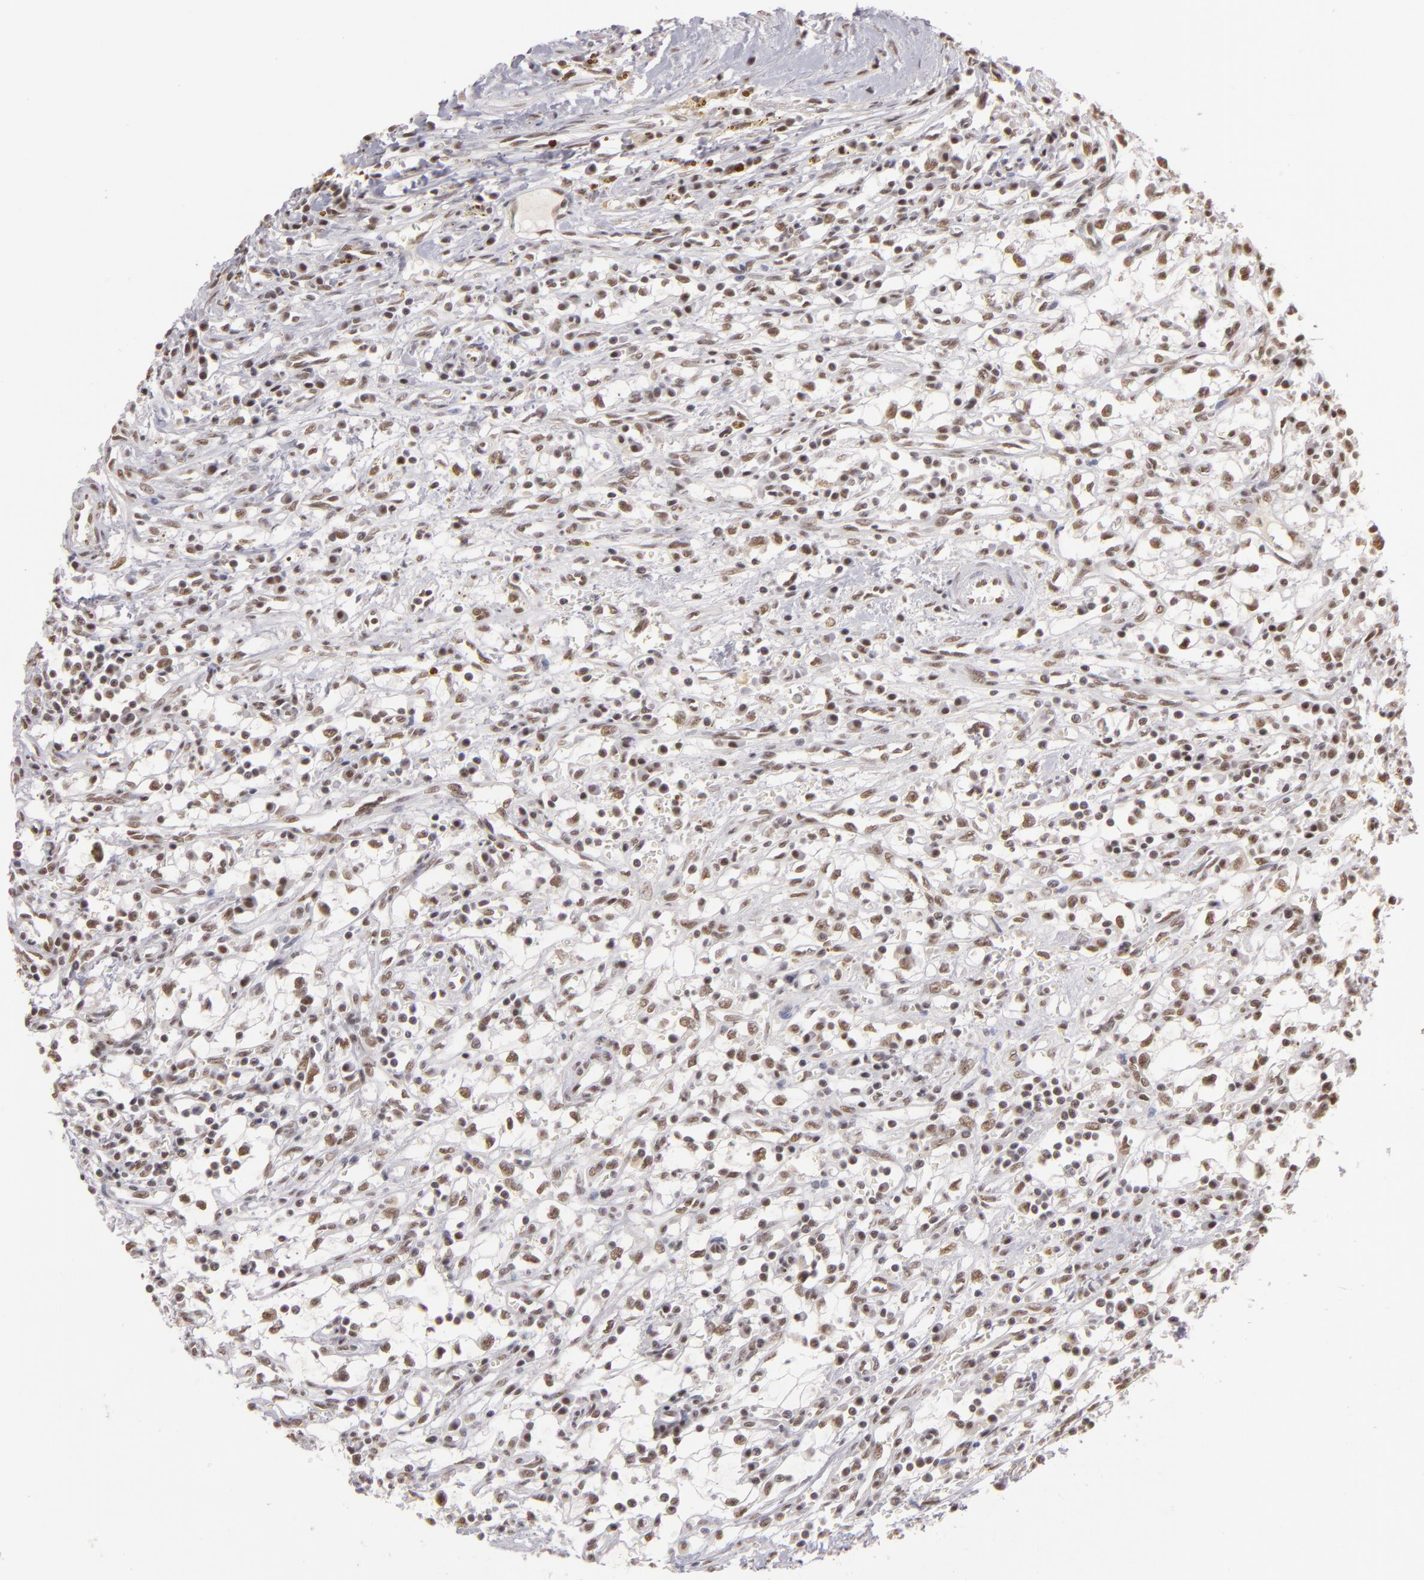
{"staining": {"intensity": "weak", "quantity": ">75%", "location": "nuclear"}, "tissue": "renal cancer", "cell_type": "Tumor cells", "image_type": "cancer", "snomed": [{"axis": "morphology", "description": "Adenocarcinoma, NOS"}, {"axis": "topography", "description": "Kidney"}], "caption": "Immunohistochemical staining of human adenocarcinoma (renal) shows weak nuclear protein positivity in approximately >75% of tumor cells.", "gene": "INTS6", "patient": {"sex": "male", "age": 82}}